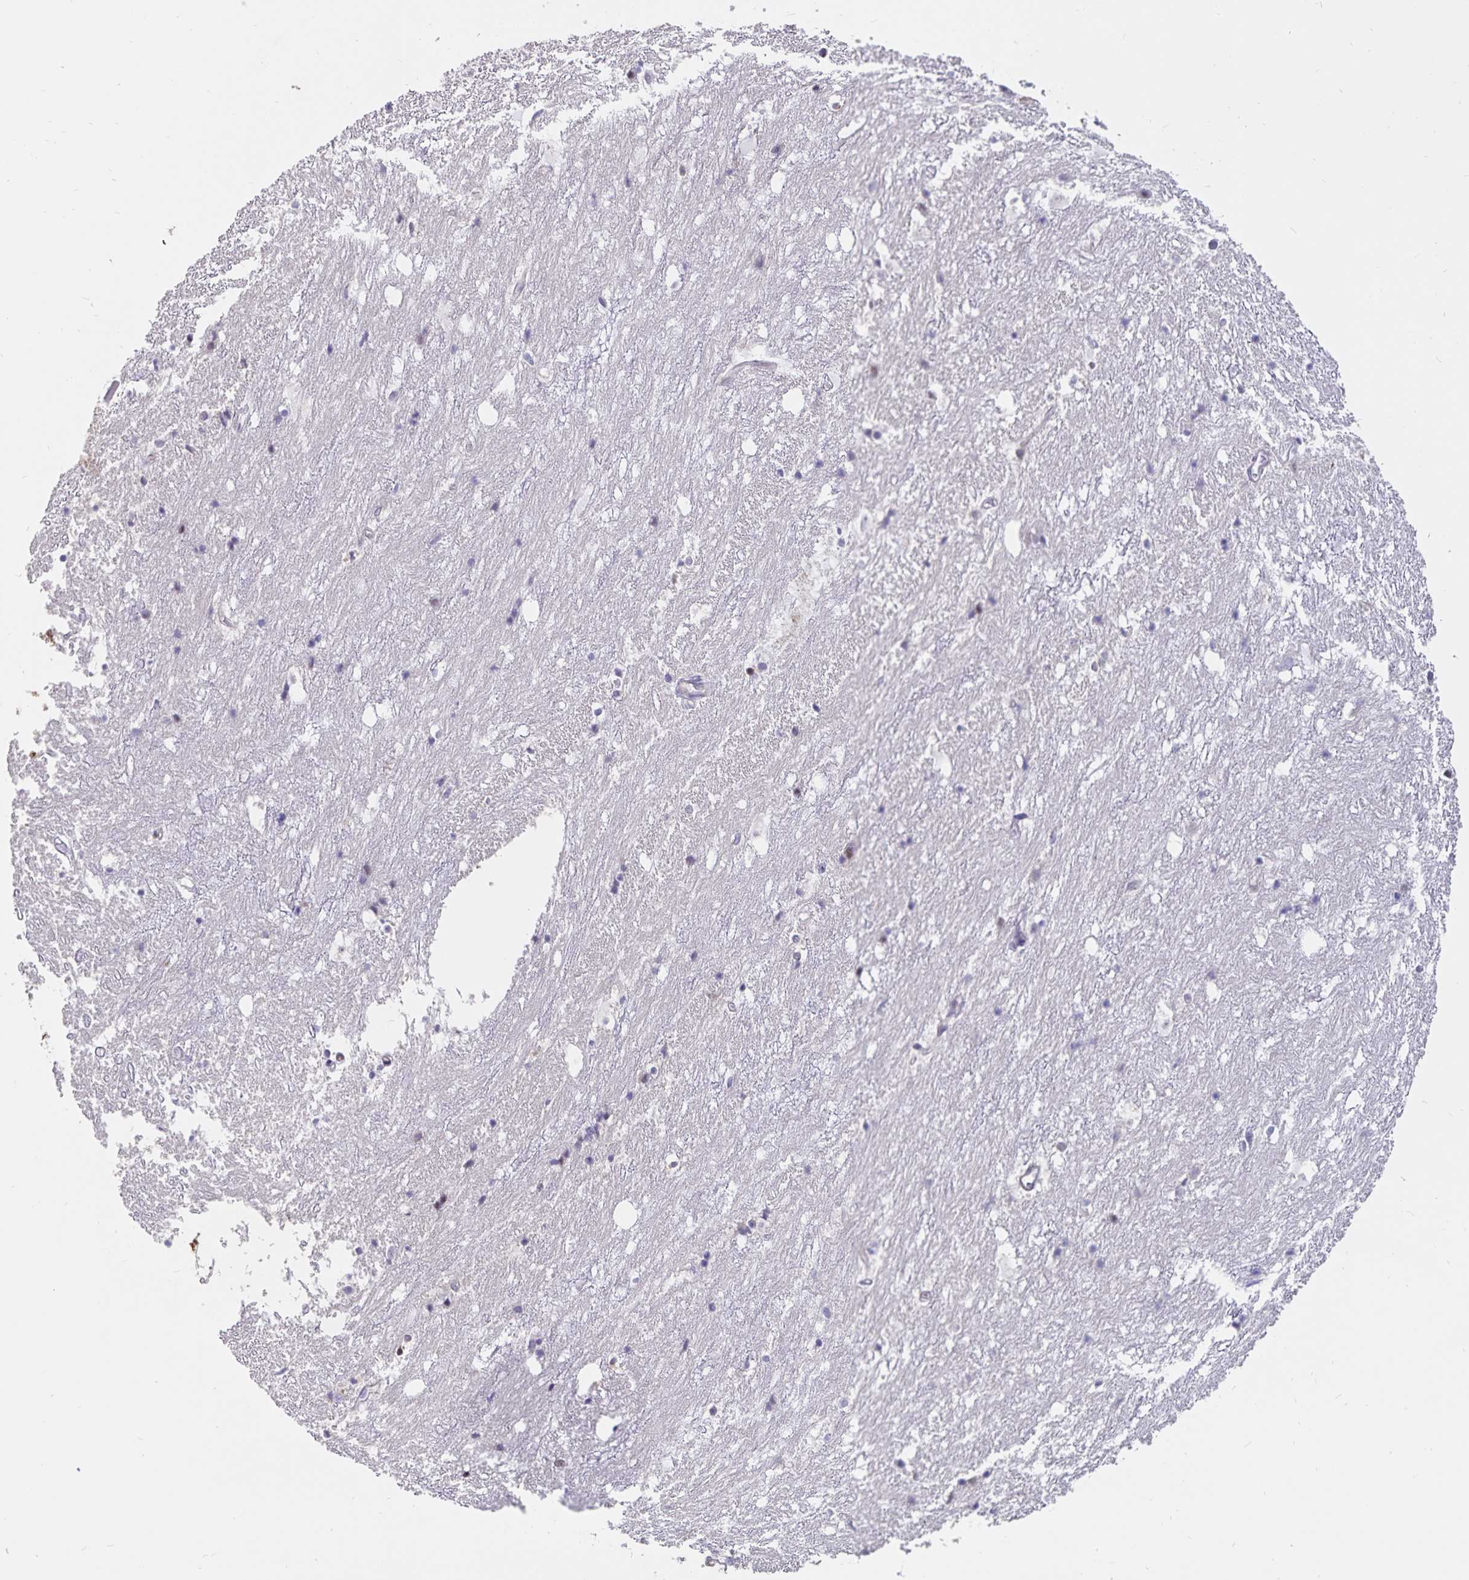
{"staining": {"intensity": "negative", "quantity": "none", "location": "none"}, "tissue": "hippocampus", "cell_type": "Glial cells", "image_type": "normal", "snomed": [{"axis": "morphology", "description": "Normal tissue, NOS"}, {"axis": "topography", "description": "Hippocampus"}], "caption": "Image shows no significant protein positivity in glial cells of normal hippocampus.", "gene": "ATP2A2", "patient": {"sex": "female", "age": 52}}